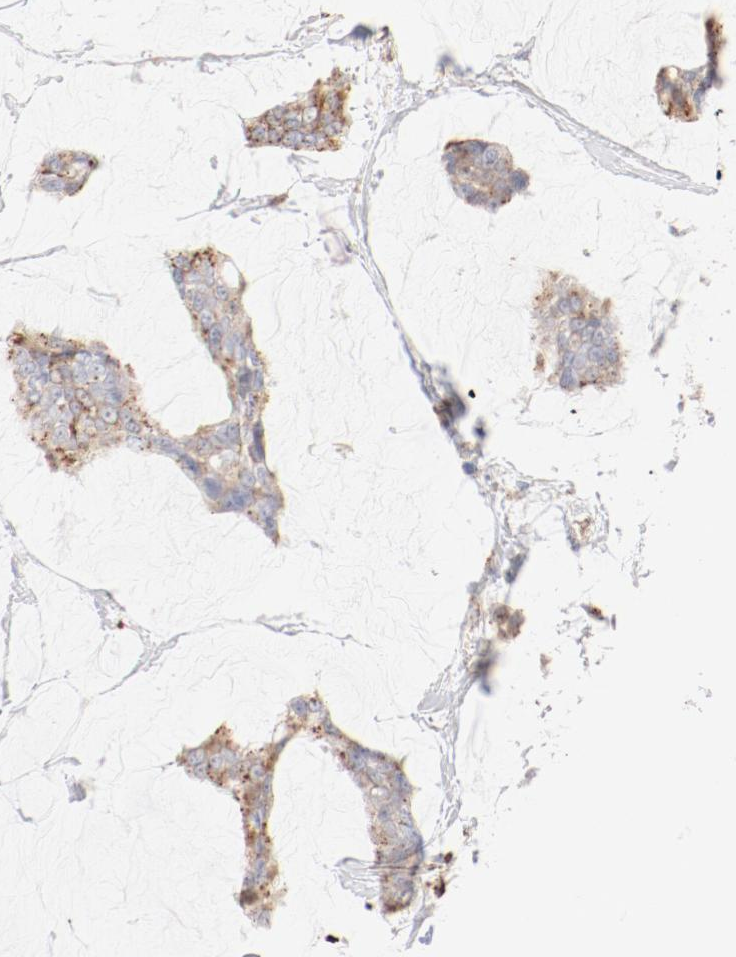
{"staining": {"intensity": "weak", "quantity": "25%-75%", "location": "cytoplasmic/membranous"}, "tissue": "breast cancer", "cell_type": "Tumor cells", "image_type": "cancer", "snomed": [{"axis": "morphology", "description": "Duct carcinoma"}, {"axis": "topography", "description": "Breast"}], "caption": "IHC photomicrograph of neoplastic tissue: breast cancer (invasive ductal carcinoma) stained using immunohistochemistry demonstrates low levels of weak protein expression localized specifically in the cytoplasmic/membranous of tumor cells, appearing as a cytoplasmic/membranous brown color.", "gene": "CTSH", "patient": {"sex": "female", "age": 93}}